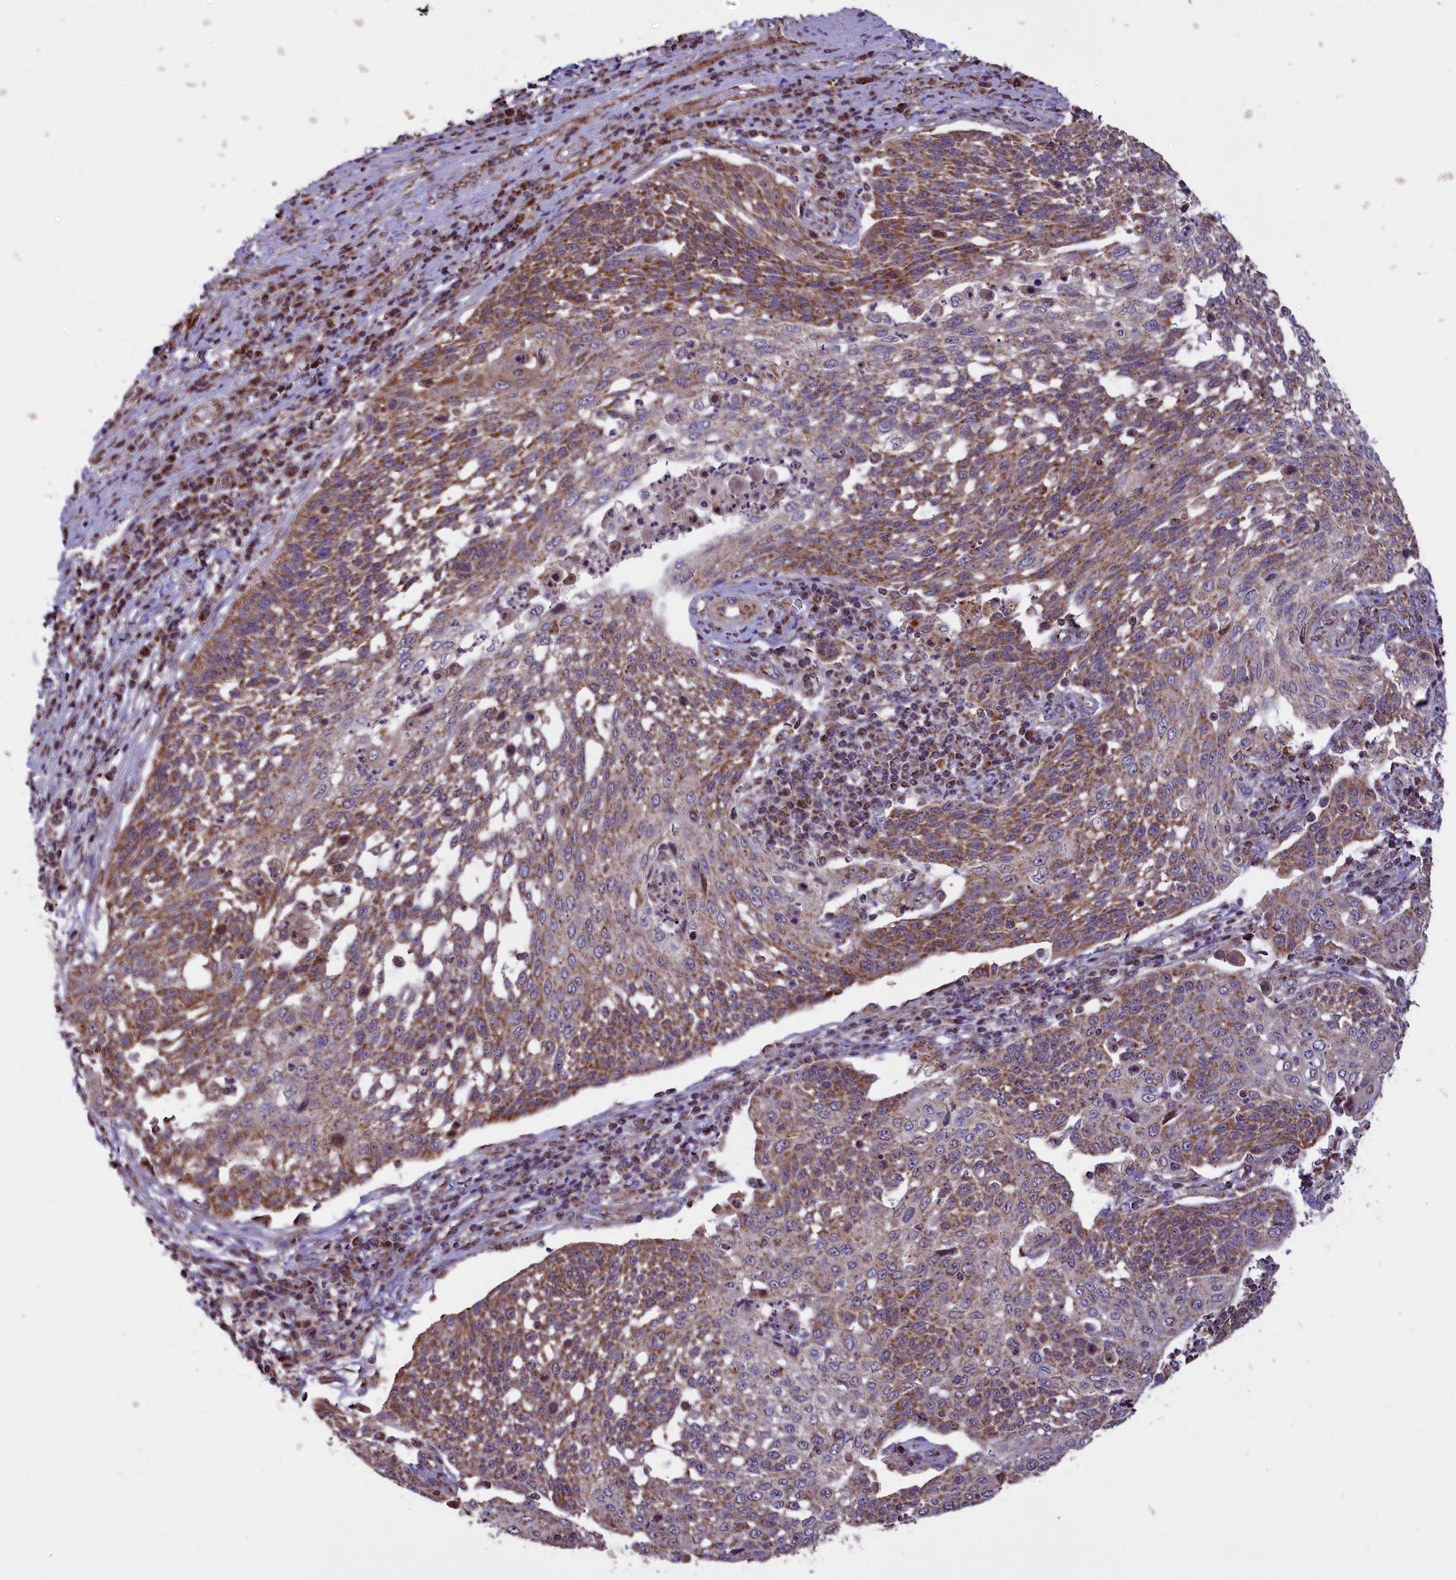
{"staining": {"intensity": "moderate", "quantity": "25%-75%", "location": "cytoplasmic/membranous"}, "tissue": "cervical cancer", "cell_type": "Tumor cells", "image_type": "cancer", "snomed": [{"axis": "morphology", "description": "Squamous cell carcinoma, NOS"}, {"axis": "topography", "description": "Cervix"}], "caption": "Tumor cells show medium levels of moderate cytoplasmic/membranous expression in approximately 25%-75% of cells in cervical cancer.", "gene": "GLRX5", "patient": {"sex": "female", "age": 34}}